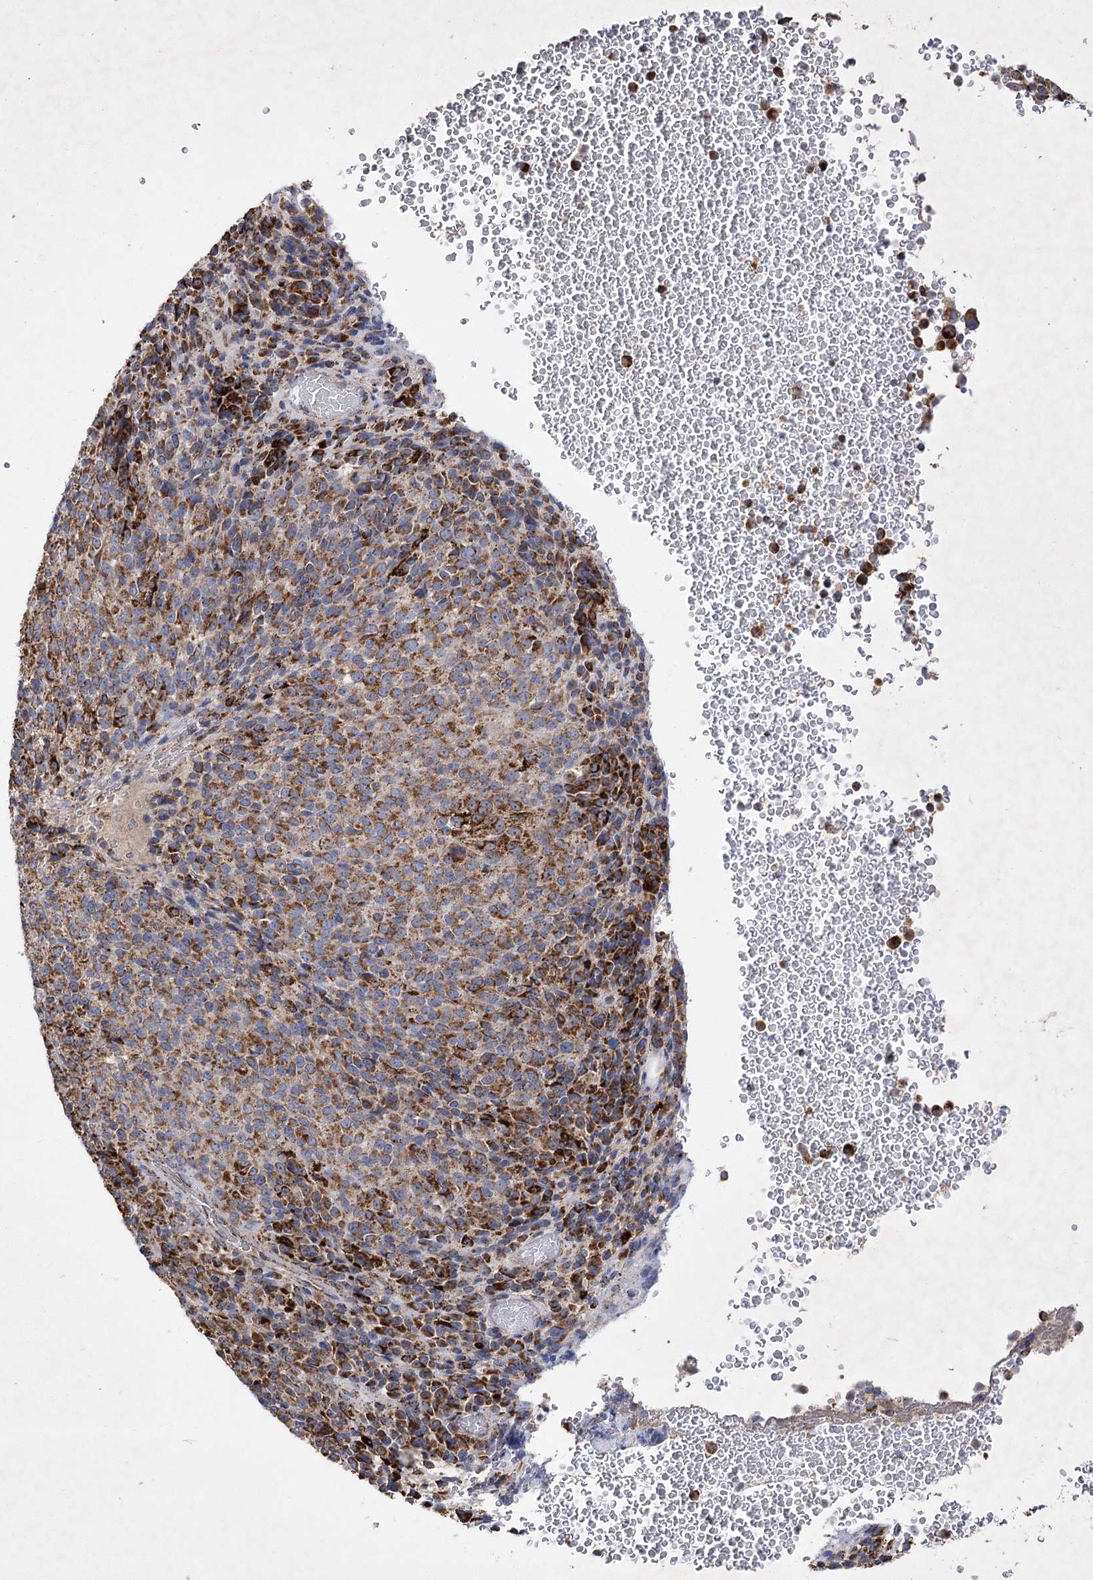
{"staining": {"intensity": "moderate", "quantity": ">75%", "location": "cytoplasmic/membranous"}, "tissue": "melanoma", "cell_type": "Tumor cells", "image_type": "cancer", "snomed": [{"axis": "morphology", "description": "Malignant melanoma, Metastatic site"}, {"axis": "topography", "description": "Brain"}], "caption": "Brown immunohistochemical staining in melanoma shows moderate cytoplasmic/membranous positivity in about >75% of tumor cells.", "gene": "ASNSD1", "patient": {"sex": "female", "age": 56}}